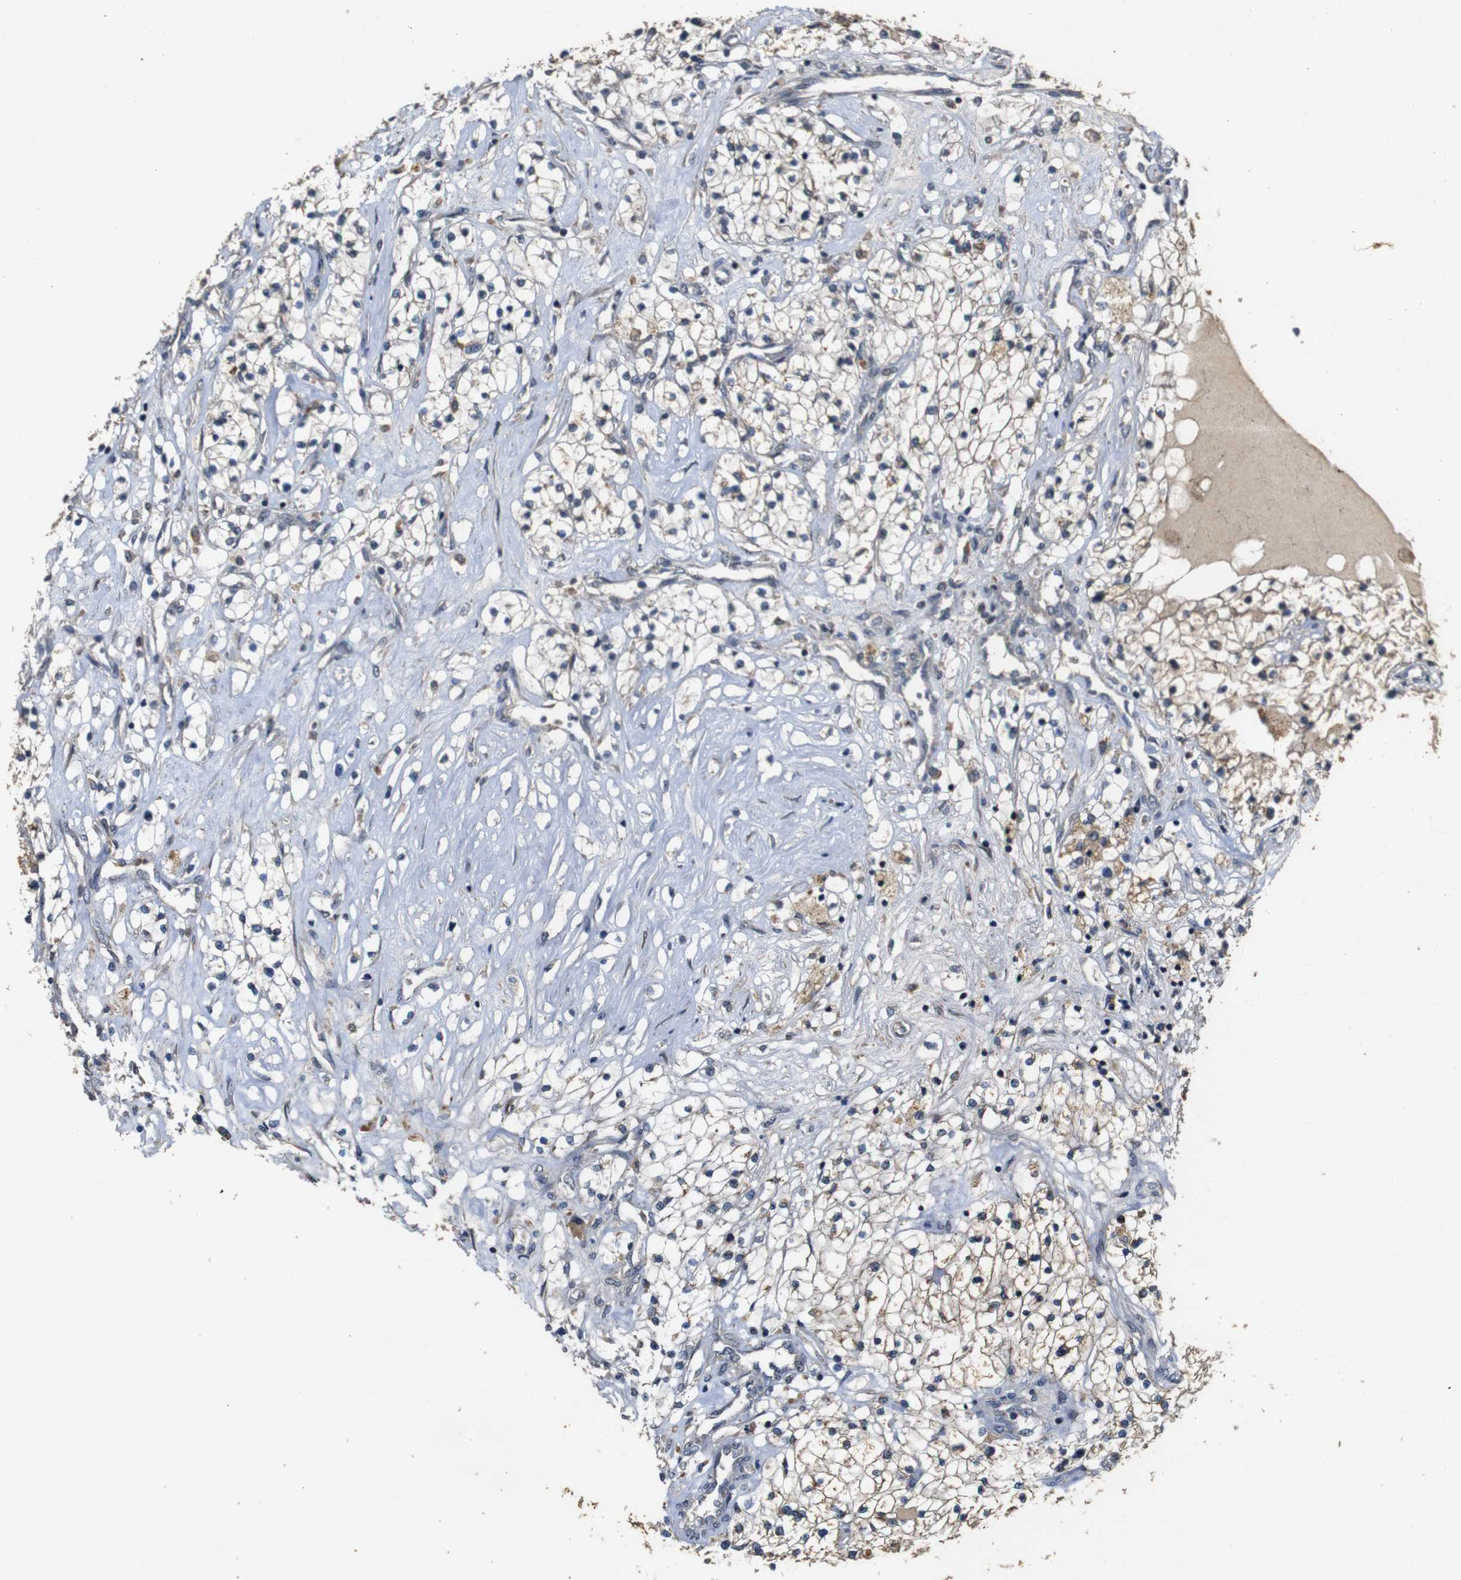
{"staining": {"intensity": "weak", "quantity": "25%-75%", "location": "cytoplasmic/membranous"}, "tissue": "renal cancer", "cell_type": "Tumor cells", "image_type": "cancer", "snomed": [{"axis": "morphology", "description": "Adenocarcinoma, NOS"}, {"axis": "topography", "description": "Kidney"}], "caption": "Tumor cells display low levels of weak cytoplasmic/membranous expression in about 25%-75% of cells in human renal cancer (adenocarcinoma).", "gene": "MAGI2", "patient": {"sex": "male", "age": 68}}